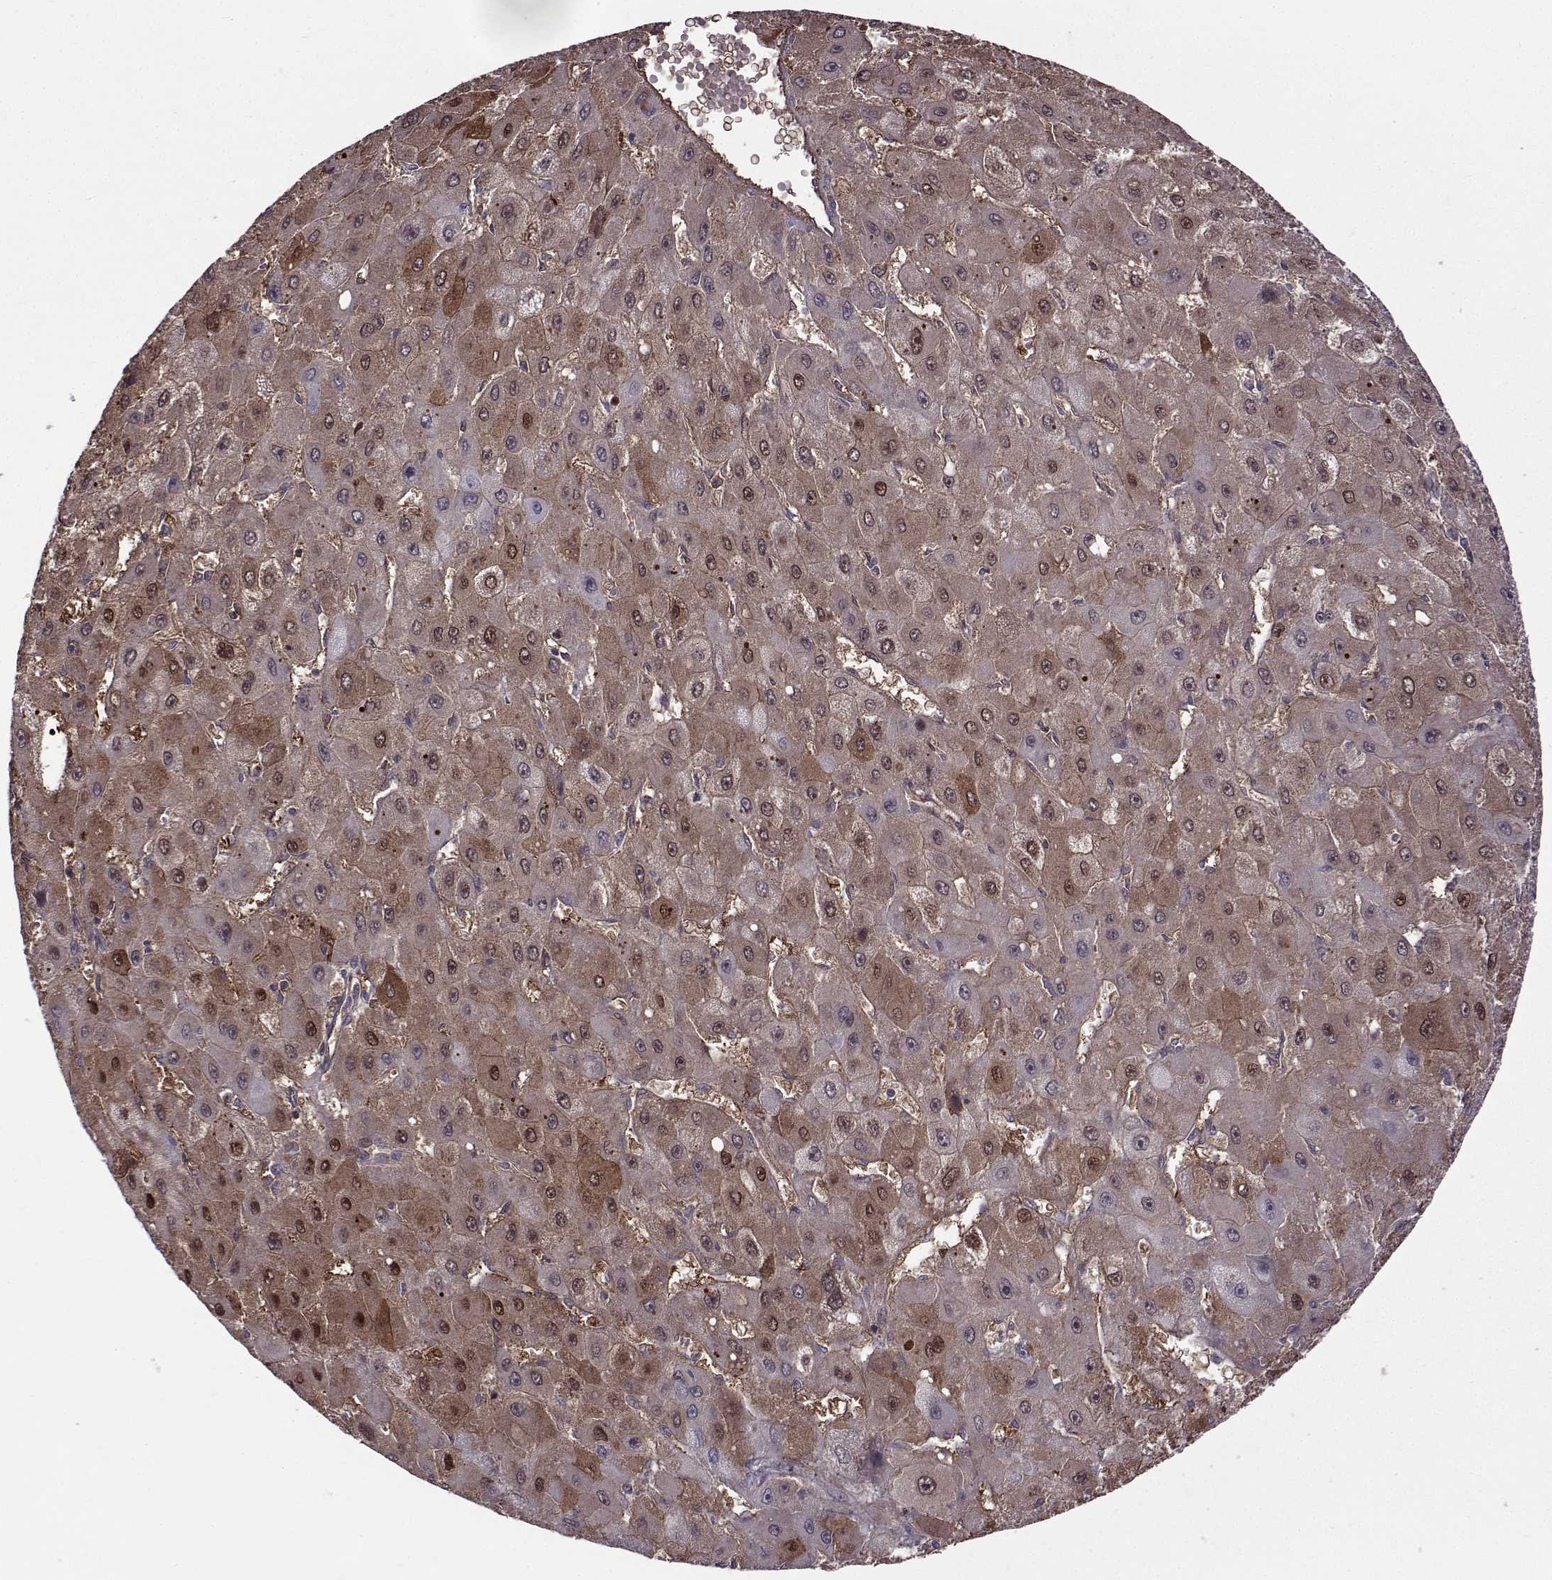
{"staining": {"intensity": "moderate", "quantity": "<25%", "location": "cytoplasmic/membranous"}, "tissue": "liver cancer", "cell_type": "Tumor cells", "image_type": "cancer", "snomed": [{"axis": "morphology", "description": "Carcinoma, Hepatocellular, NOS"}, {"axis": "topography", "description": "Liver"}], "caption": "This micrograph exhibits IHC staining of human liver cancer, with low moderate cytoplasmic/membranous positivity in approximately <25% of tumor cells.", "gene": "TNFRSF11B", "patient": {"sex": "female", "age": 25}}